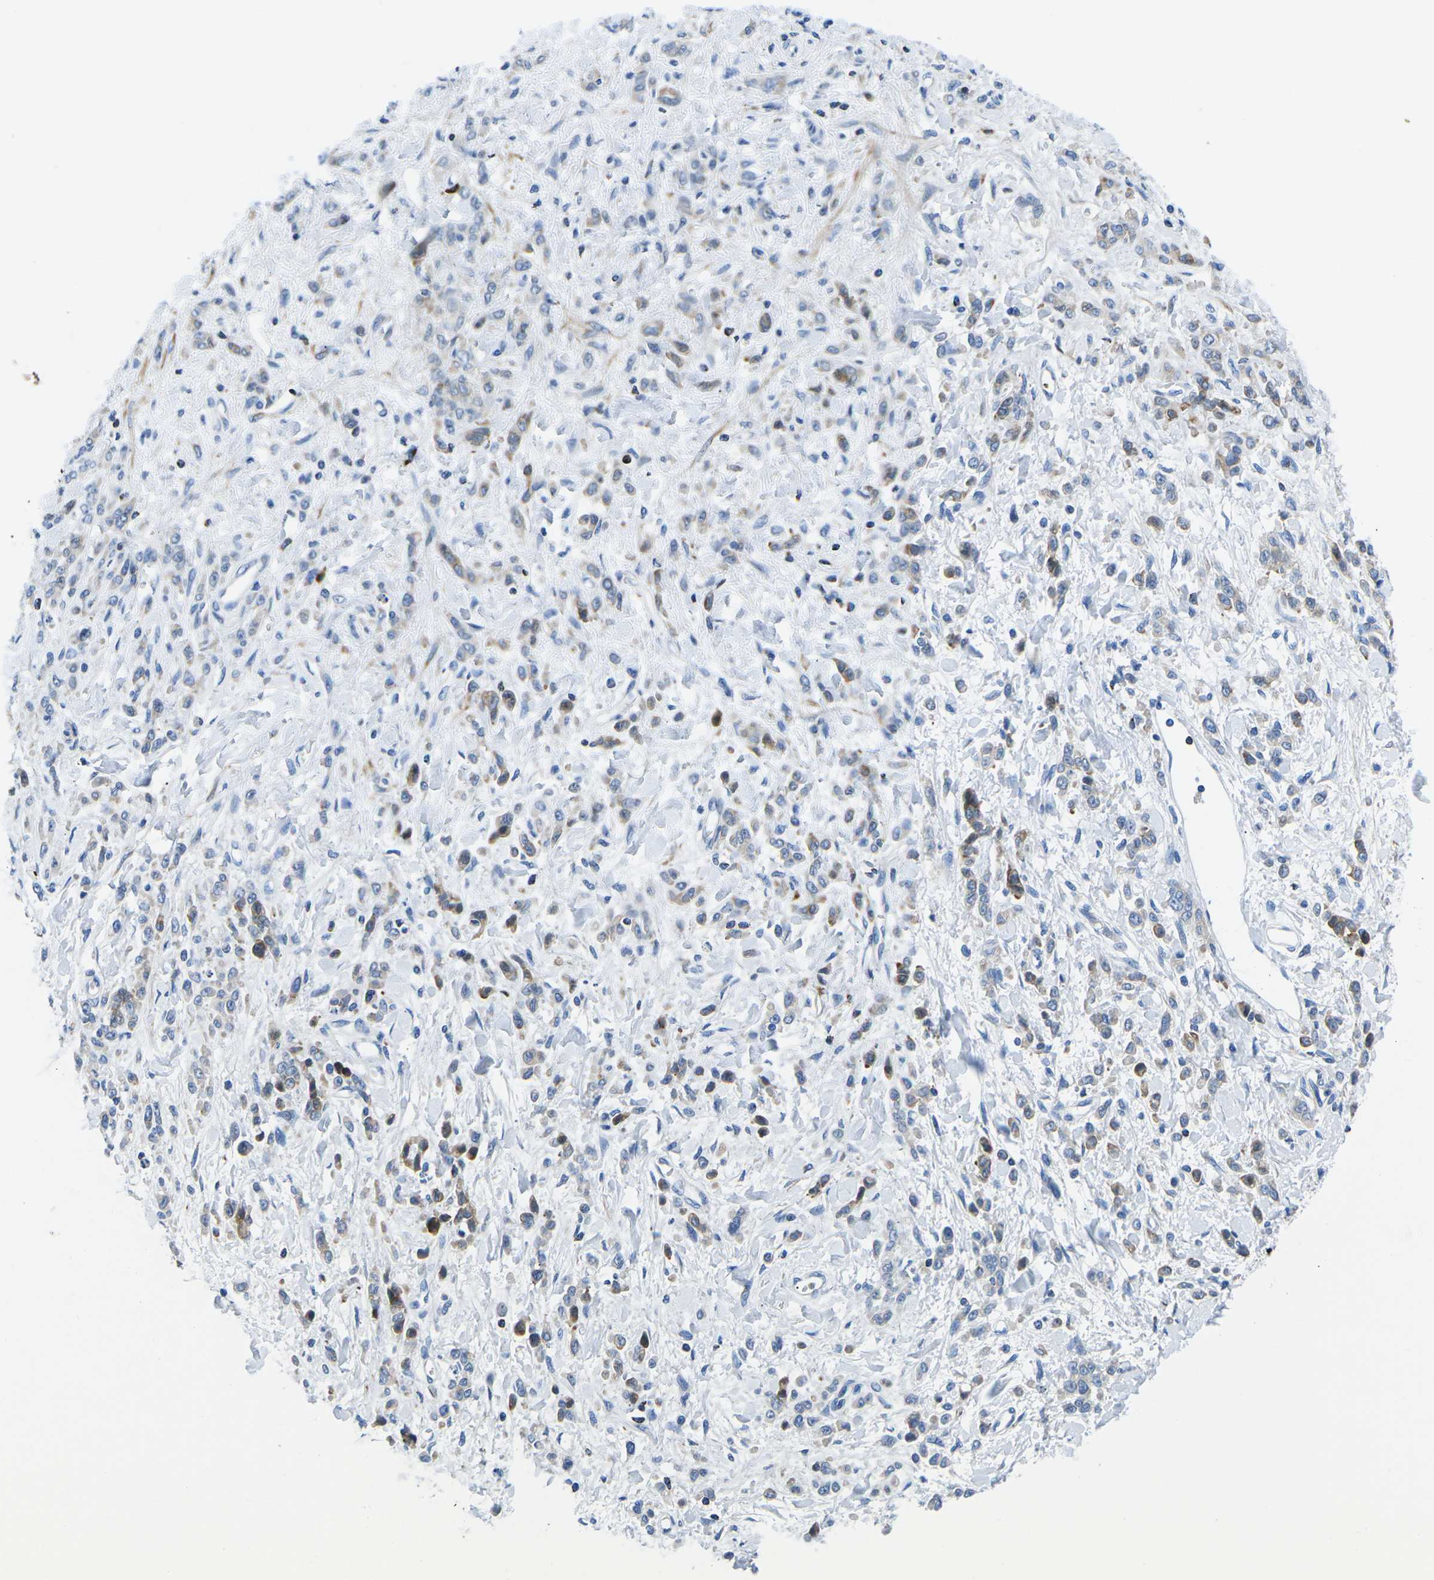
{"staining": {"intensity": "weak", "quantity": "<25%", "location": "cytoplasmic/membranous"}, "tissue": "stomach cancer", "cell_type": "Tumor cells", "image_type": "cancer", "snomed": [{"axis": "morphology", "description": "Normal tissue, NOS"}, {"axis": "morphology", "description": "Adenocarcinoma, NOS"}, {"axis": "topography", "description": "Stomach"}], "caption": "Human stomach cancer (adenocarcinoma) stained for a protein using immunohistochemistry exhibits no positivity in tumor cells.", "gene": "MC4R", "patient": {"sex": "male", "age": 82}}